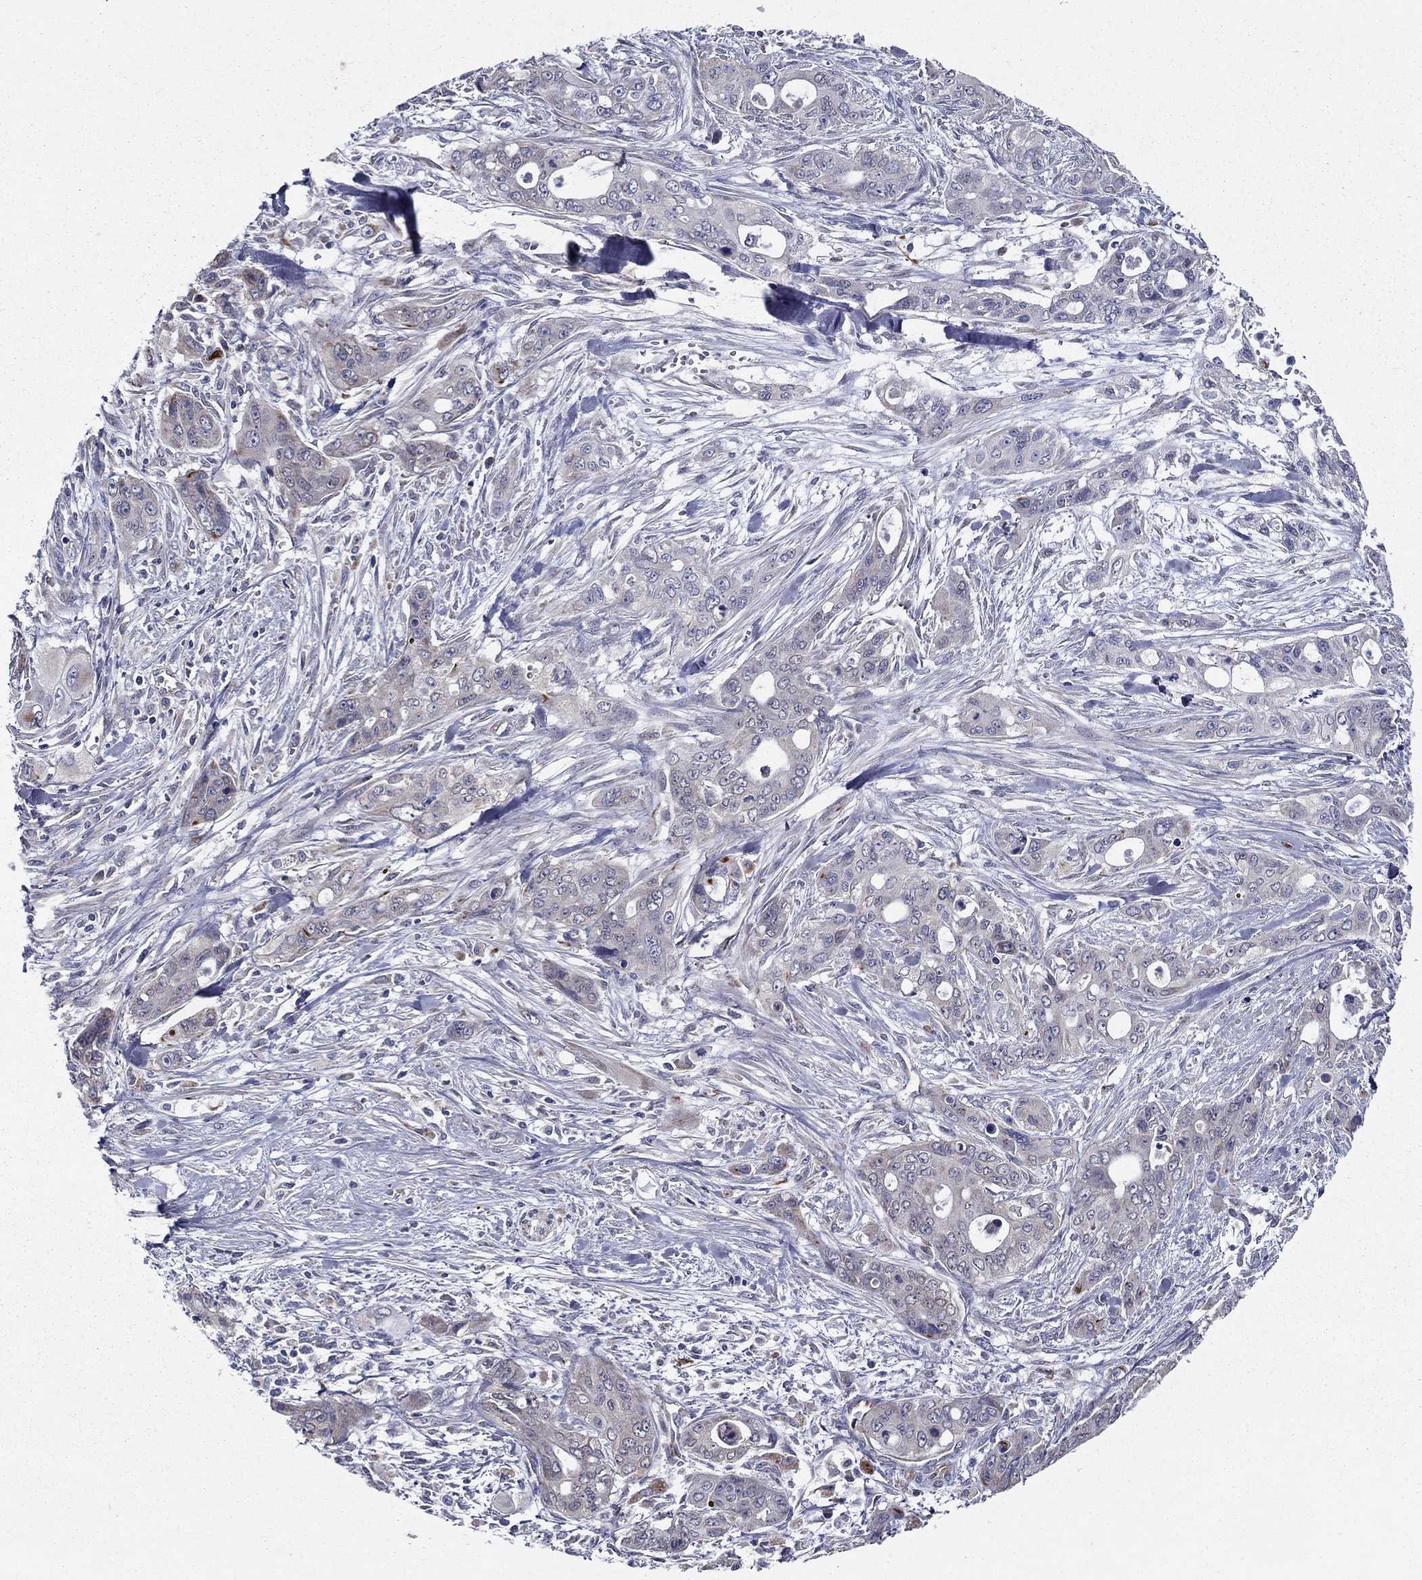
{"staining": {"intensity": "moderate", "quantity": "<25%", "location": "cytoplasmic/membranous"}, "tissue": "pancreatic cancer", "cell_type": "Tumor cells", "image_type": "cancer", "snomed": [{"axis": "morphology", "description": "Adenocarcinoma, NOS"}, {"axis": "topography", "description": "Pancreas"}], "caption": "Brown immunohistochemical staining in human pancreatic cancer (adenocarcinoma) displays moderate cytoplasmic/membranous positivity in approximately <25% of tumor cells. (IHC, brightfield microscopy, high magnification).", "gene": "LACTB2", "patient": {"sex": "male", "age": 47}}